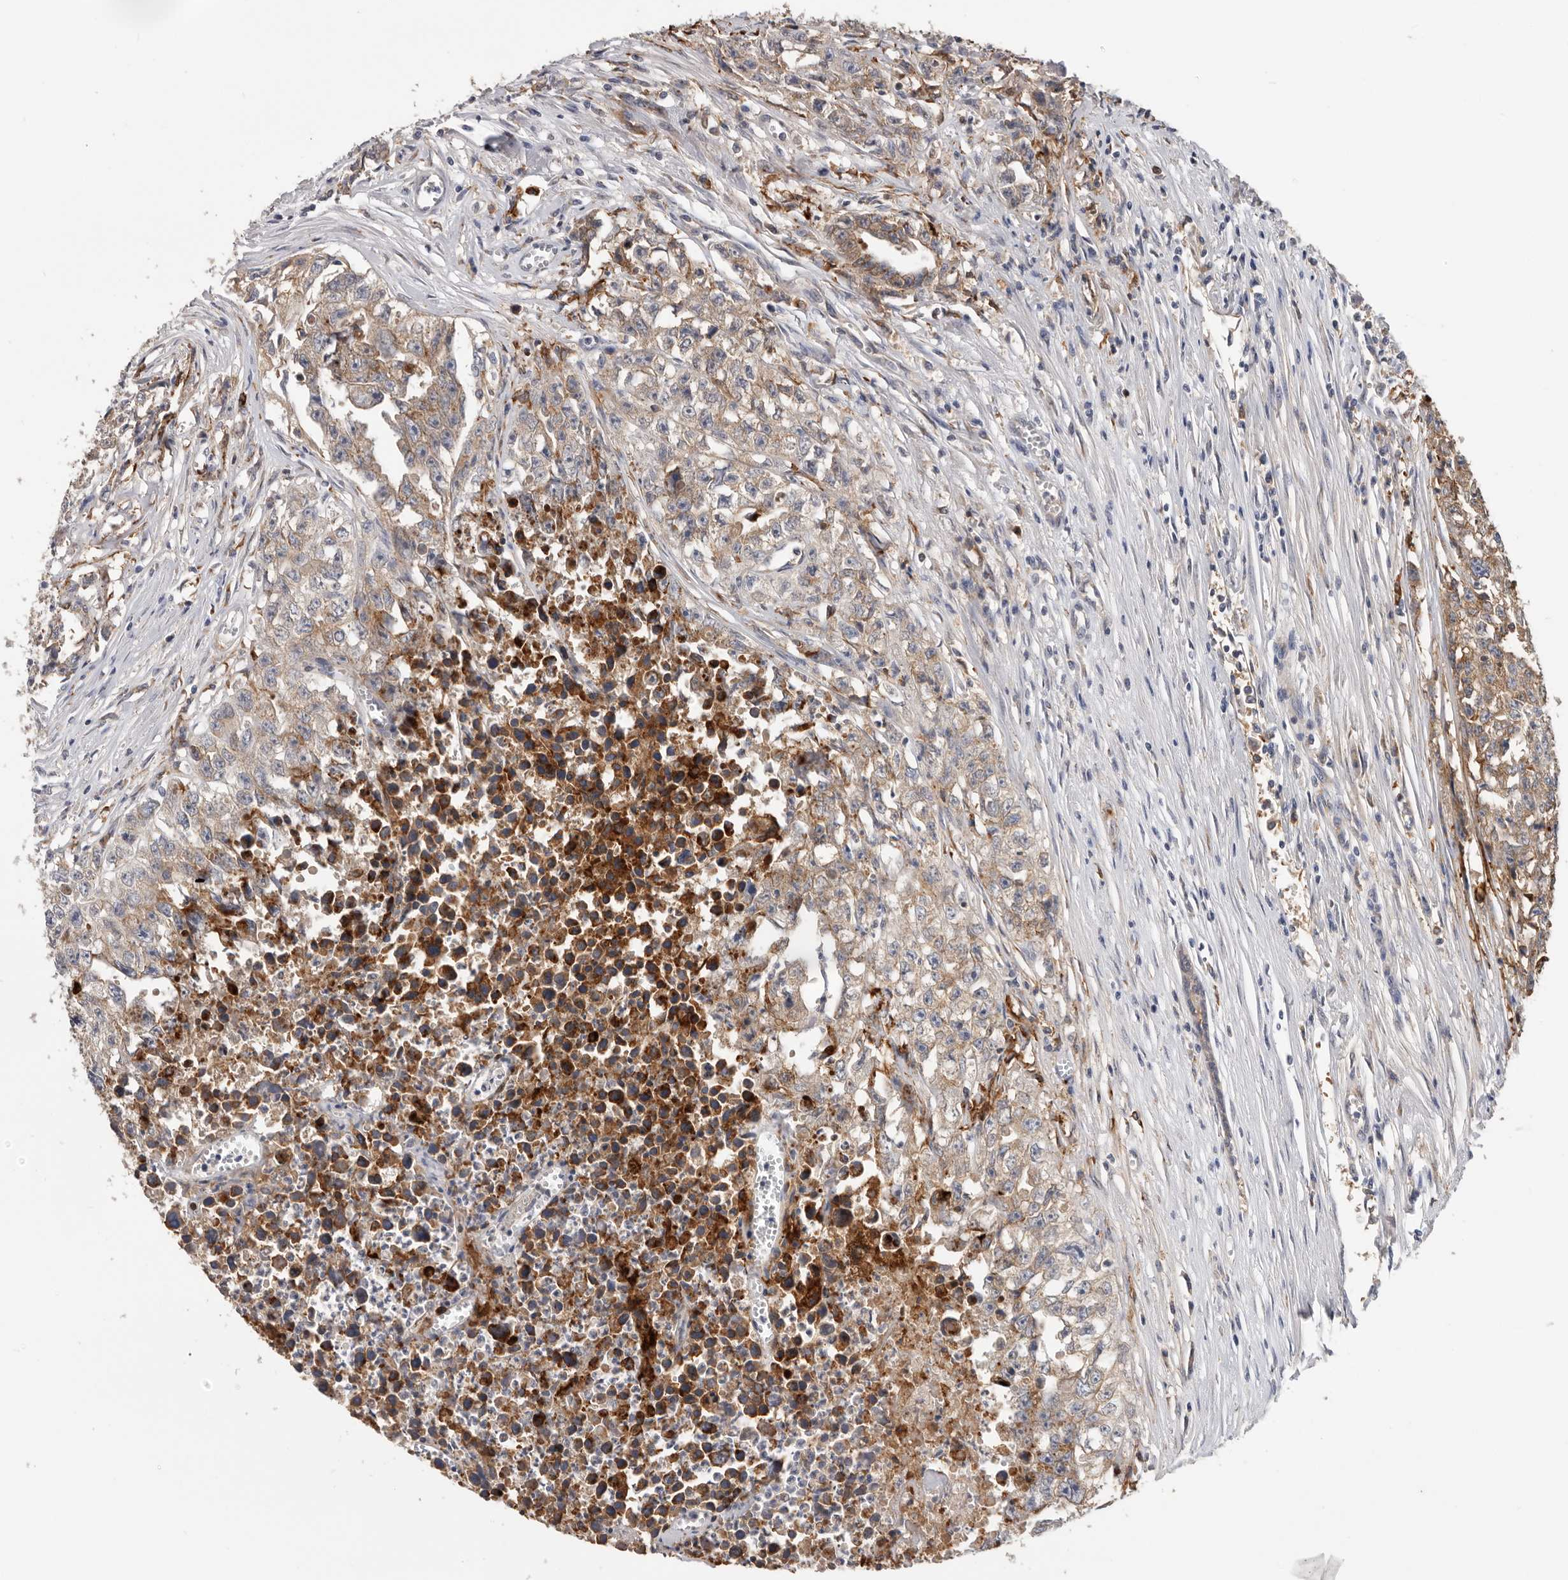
{"staining": {"intensity": "weak", "quantity": ">75%", "location": "cytoplasmic/membranous"}, "tissue": "testis cancer", "cell_type": "Tumor cells", "image_type": "cancer", "snomed": [{"axis": "morphology", "description": "Seminoma, NOS"}, {"axis": "morphology", "description": "Carcinoma, Embryonal, NOS"}, {"axis": "topography", "description": "Testis"}], "caption": "A low amount of weak cytoplasmic/membranous expression is identified in approximately >75% of tumor cells in testis embryonal carcinoma tissue.", "gene": "TFRC", "patient": {"sex": "male", "age": 43}}